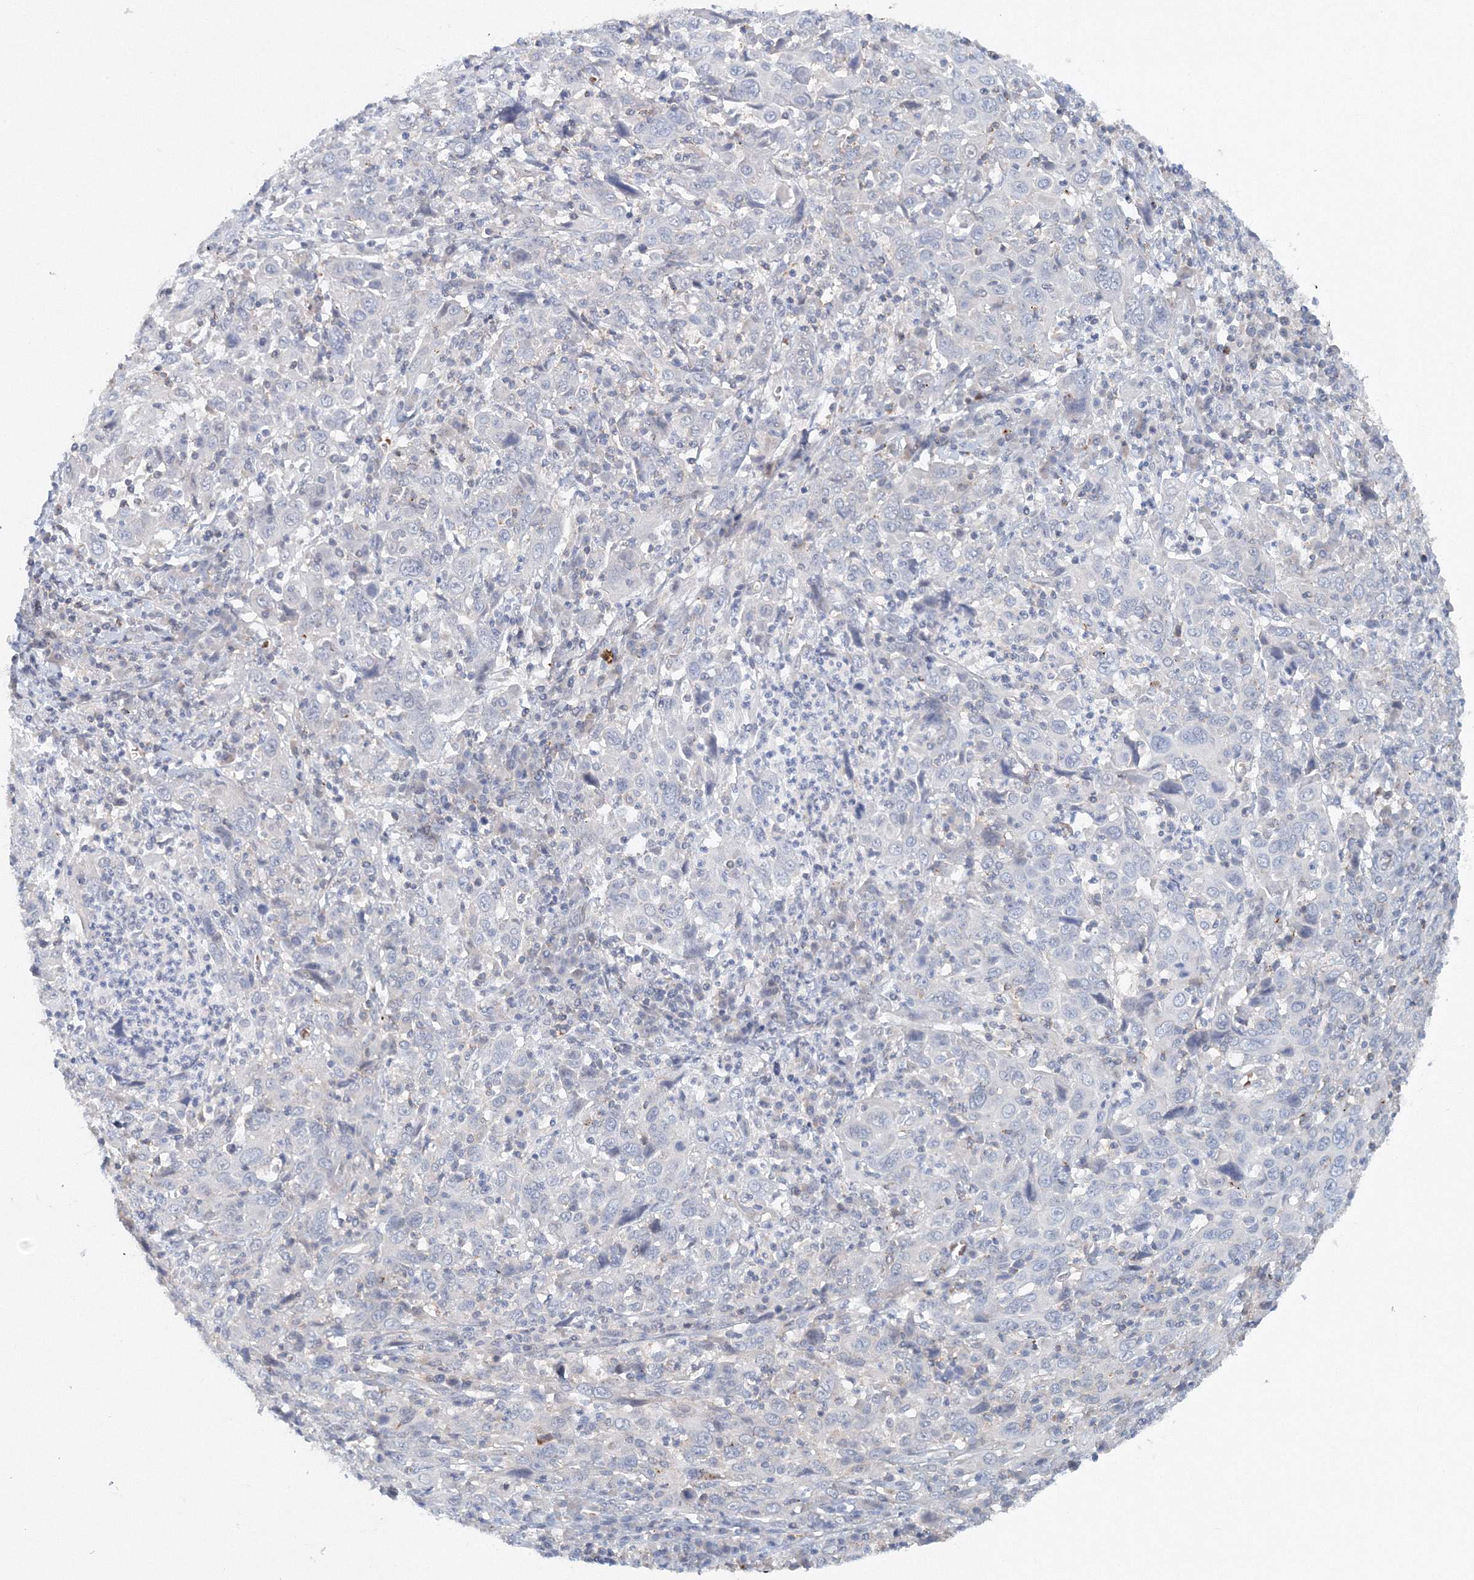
{"staining": {"intensity": "negative", "quantity": "none", "location": "none"}, "tissue": "cervical cancer", "cell_type": "Tumor cells", "image_type": "cancer", "snomed": [{"axis": "morphology", "description": "Squamous cell carcinoma, NOS"}, {"axis": "topography", "description": "Cervix"}], "caption": "Immunohistochemistry image of human cervical cancer (squamous cell carcinoma) stained for a protein (brown), which shows no positivity in tumor cells.", "gene": "SH3BP5", "patient": {"sex": "female", "age": 46}}